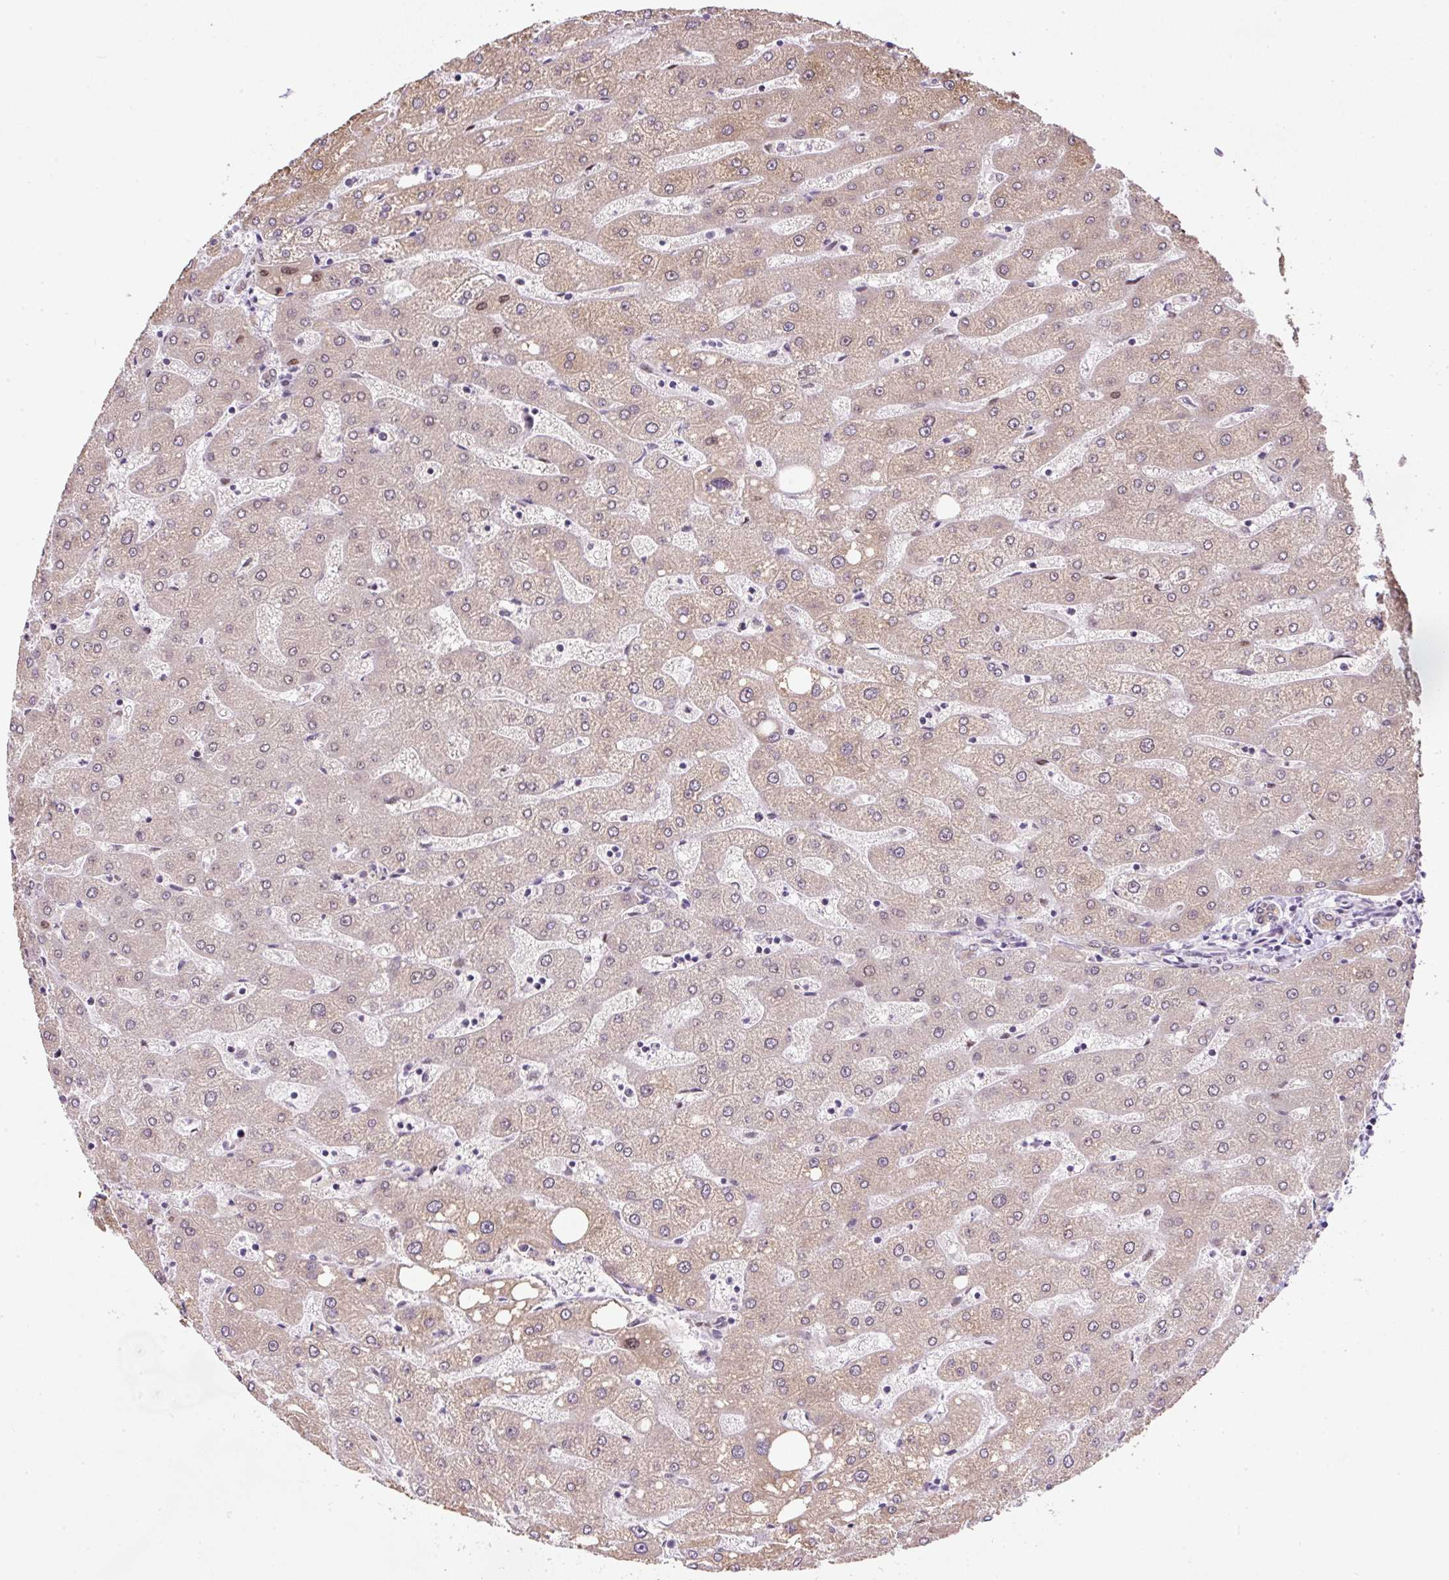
{"staining": {"intensity": "weak", "quantity": ">75%", "location": "cytoplasmic/membranous,nuclear"}, "tissue": "liver", "cell_type": "Cholangiocytes", "image_type": "normal", "snomed": [{"axis": "morphology", "description": "Normal tissue, NOS"}, {"axis": "topography", "description": "Liver"}], "caption": "An image of human liver stained for a protein displays weak cytoplasmic/membranous,nuclear brown staining in cholangiocytes. (IHC, brightfield microscopy, high magnification).", "gene": "TAF1A", "patient": {"sex": "male", "age": 67}}